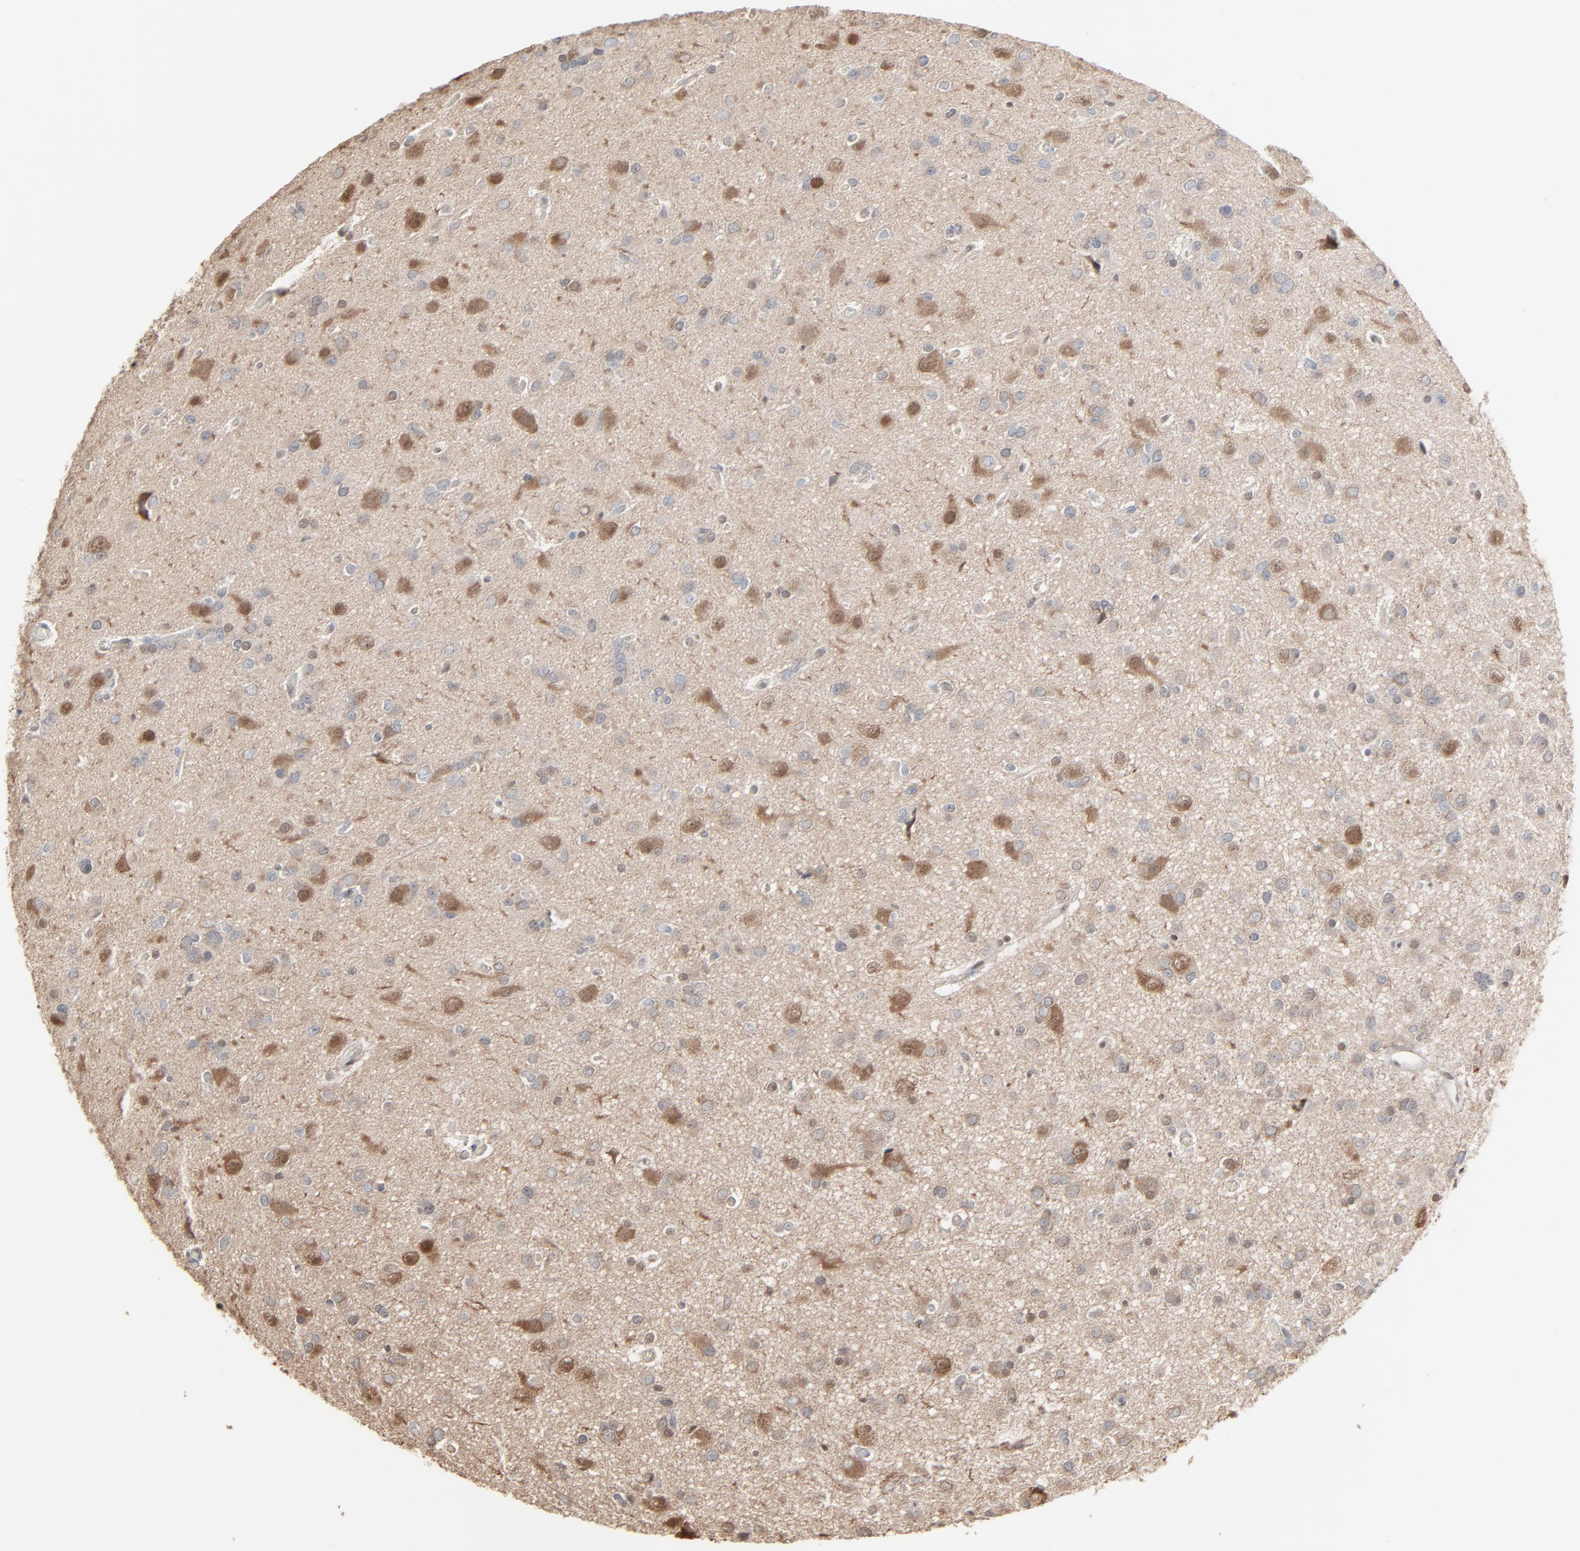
{"staining": {"intensity": "weak", "quantity": "25%-75%", "location": "cytoplasmic/membranous,nuclear"}, "tissue": "glioma", "cell_type": "Tumor cells", "image_type": "cancer", "snomed": [{"axis": "morphology", "description": "Glioma, malignant, Low grade"}, {"axis": "topography", "description": "Brain"}], "caption": "Immunohistochemistry of human glioma demonstrates low levels of weak cytoplasmic/membranous and nuclear expression in about 25%-75% of tumor cells.", "gene": "CCT5", "patient": {"sex": "male", "age": 42}}